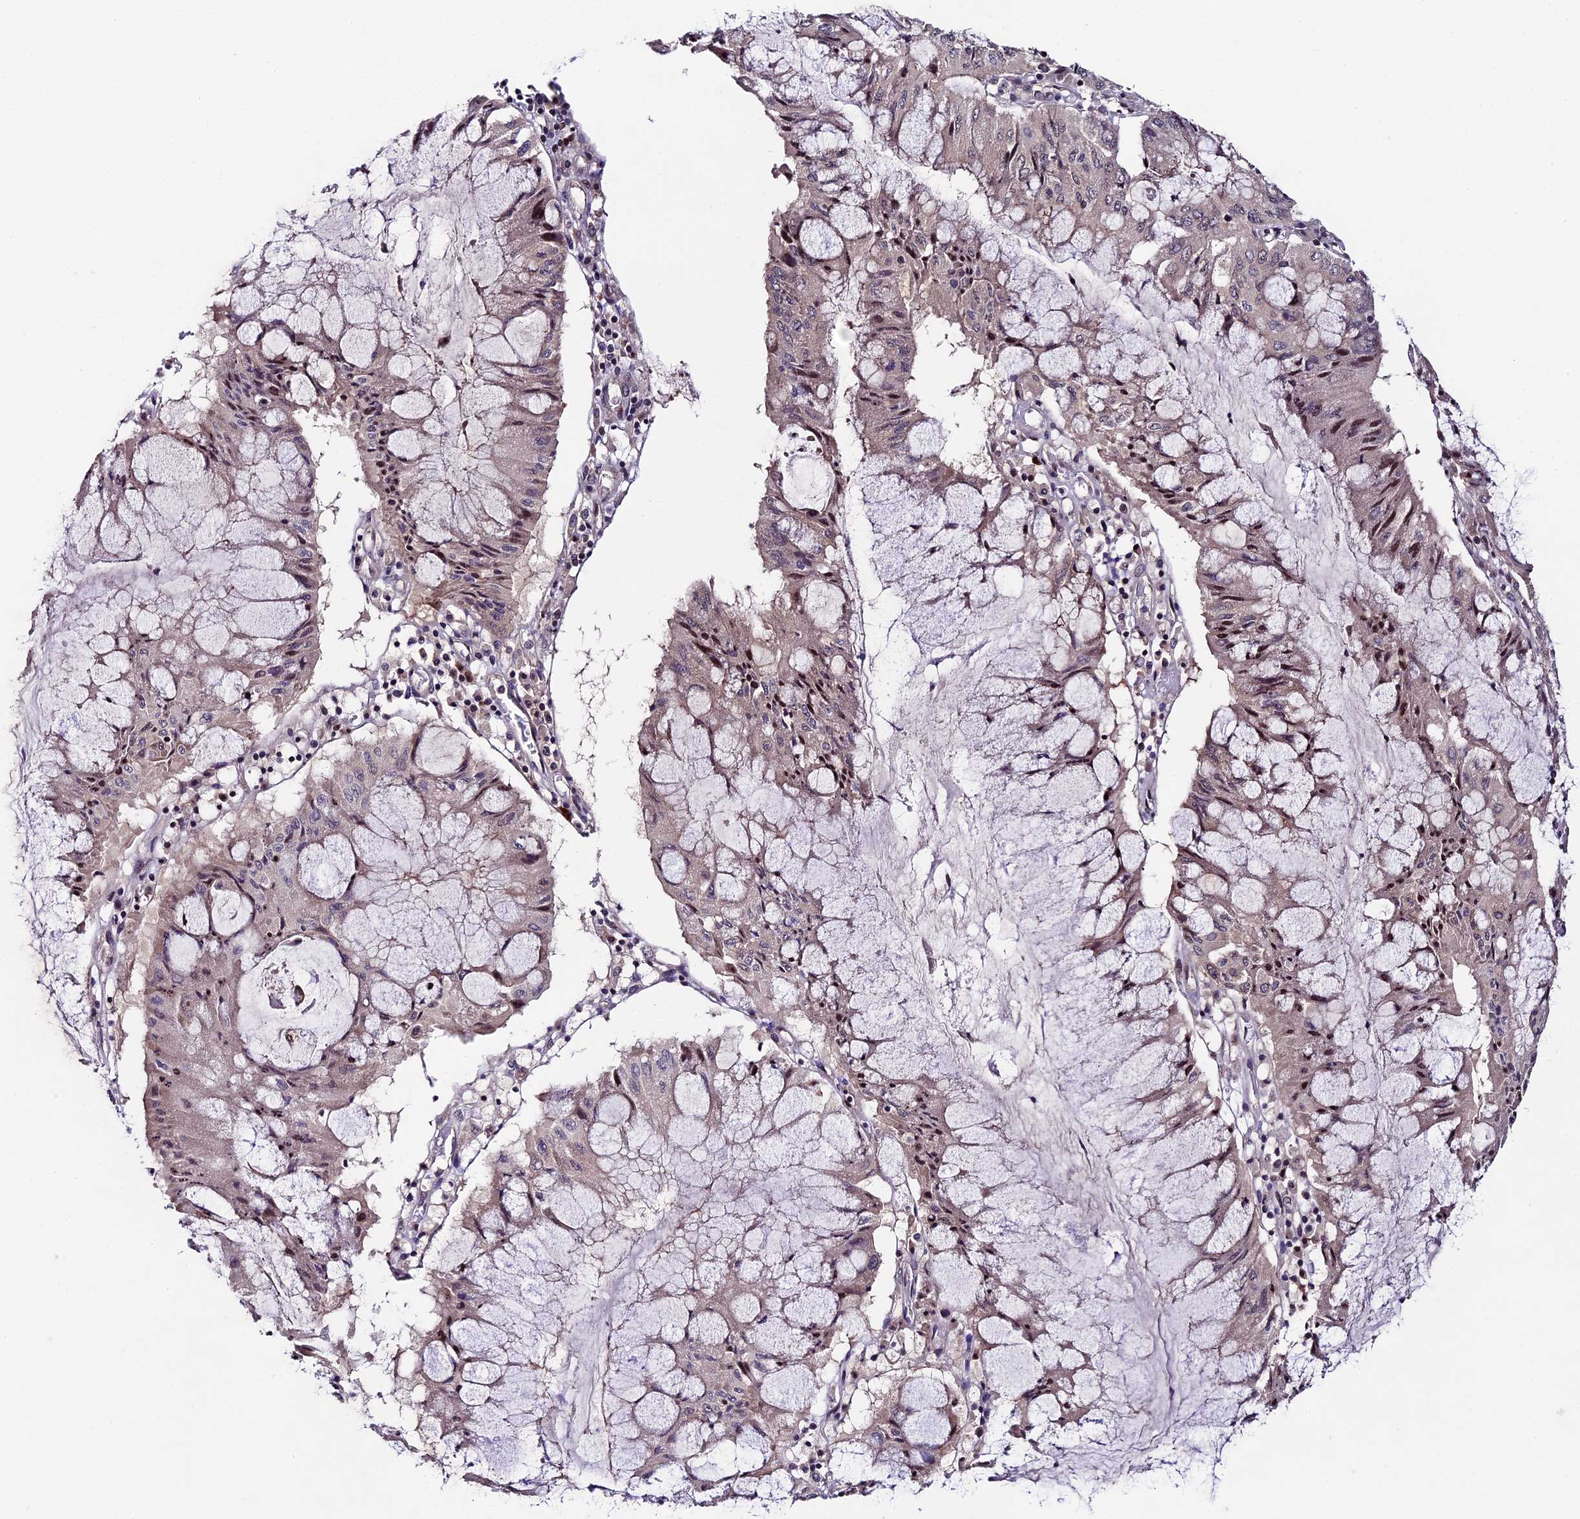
{"staining": {"intensity": "moderate", "quantity": "<25%", "location": "nuclear"}, "tissue": "pancreatic cancer", "cell_type": "Tumor cells", "image_type": "cancer", "snomed": [{"axis": "morphology", "description": "Adenocarcinoma, NOS"}, {"axis": "topography", "description": "Pancreas"}], "caption": "Protein analysis of pancreatic adenocarcinoma tissue shows moderate nuclear staining in approximately <25% of tumor cells.", "gene": "SIPA1L3", "patient": {"sex": "female", "age": 50}}